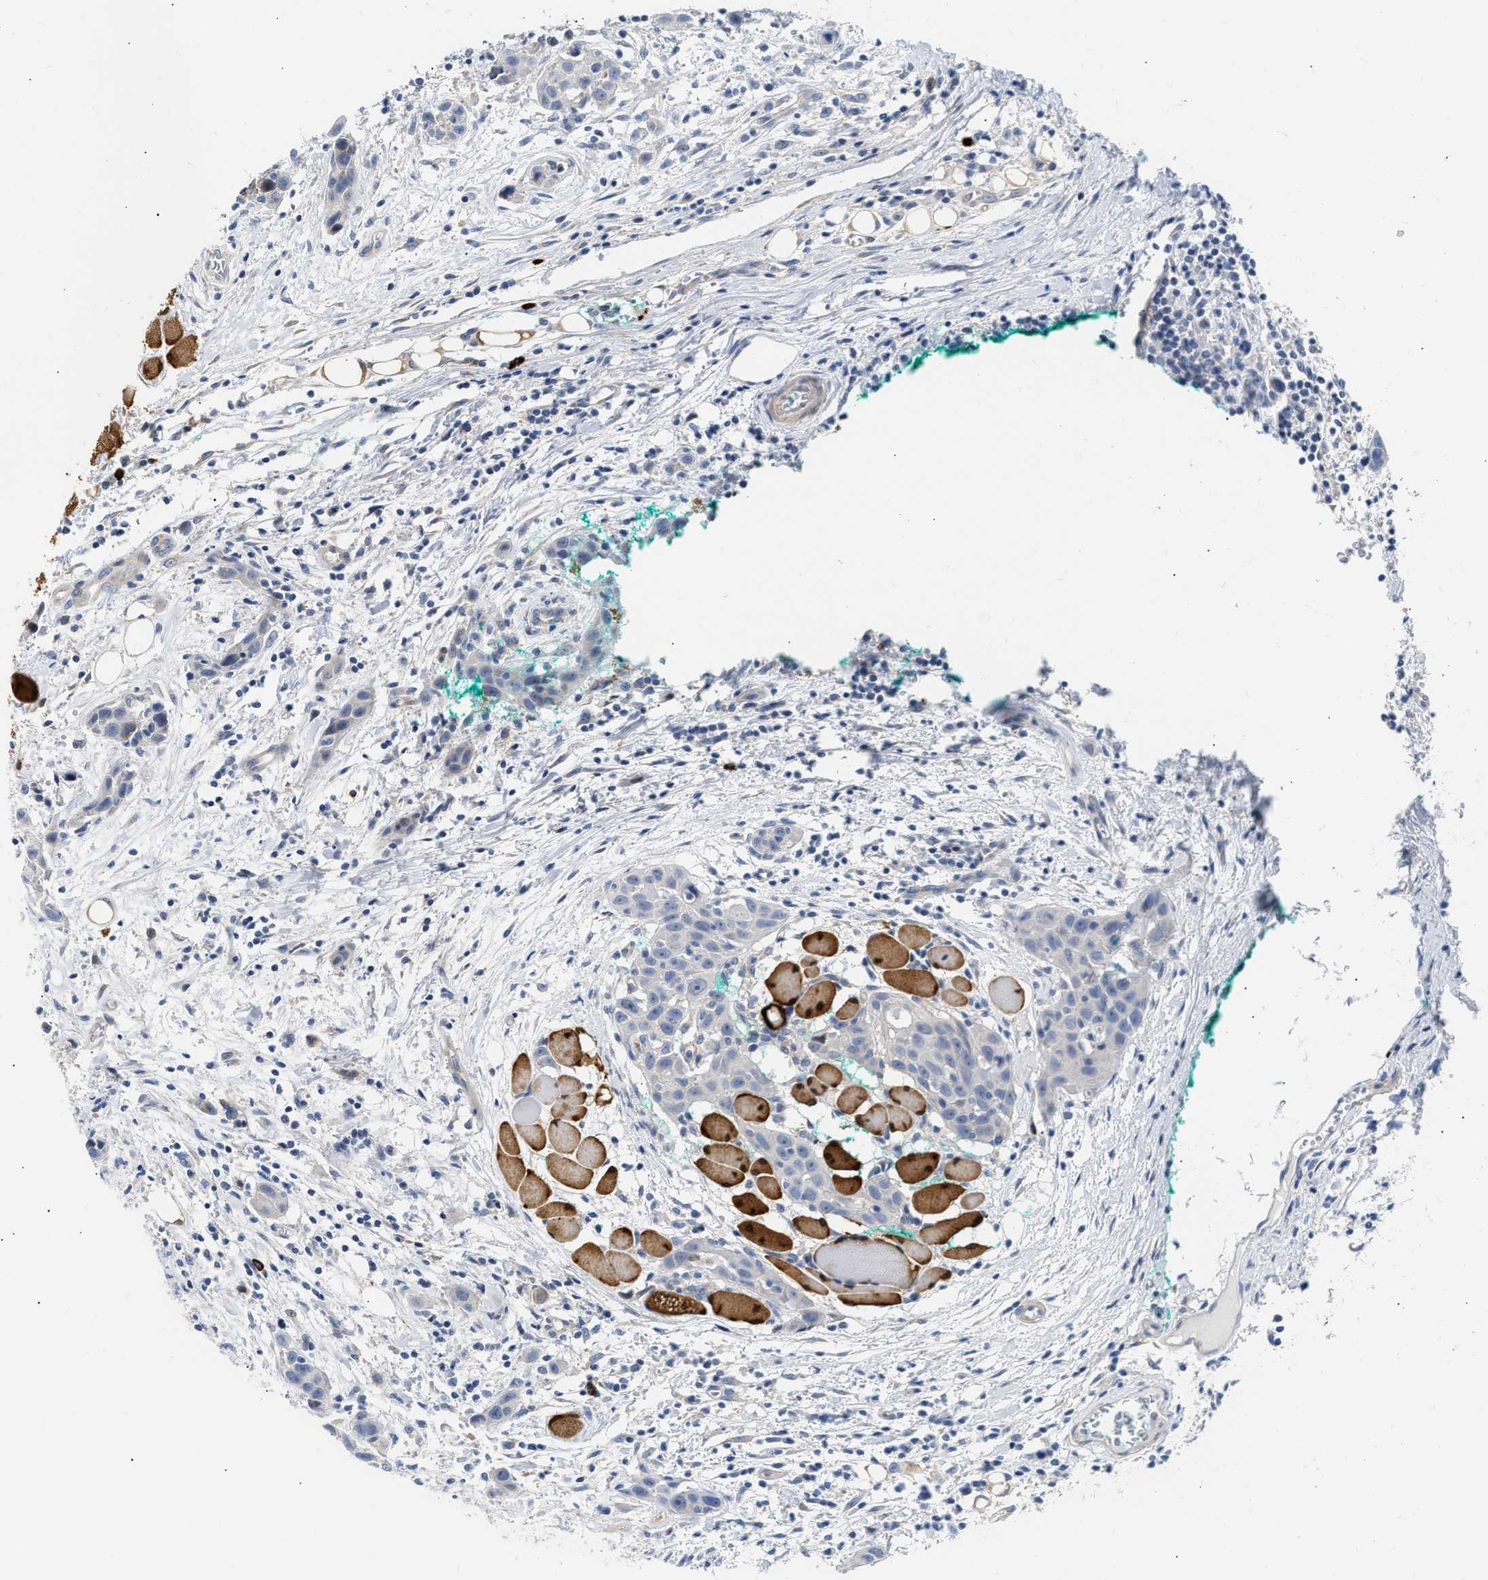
{"staining": {"intensity": "negative", "quantity": "none", "location": "none"}, "tissue": "head and neck cancer", "cell_type": "Tumor cells", "image_type": "cancer", "snomed": [{"axis": "morphology", "description": "Squamous cell carcinoma, NOS"}, {"axis": "topography", "description": "Oral tissue"}, {"axis": "topography", "description": "Head-Neck"}], "caption": "Head and neck squamous cell carcinoma was stained to show a protein in brown. There is no significant expression in tumor cells.", "gene": "FHL1", "patient": {"sex": "female", "age": 50}}